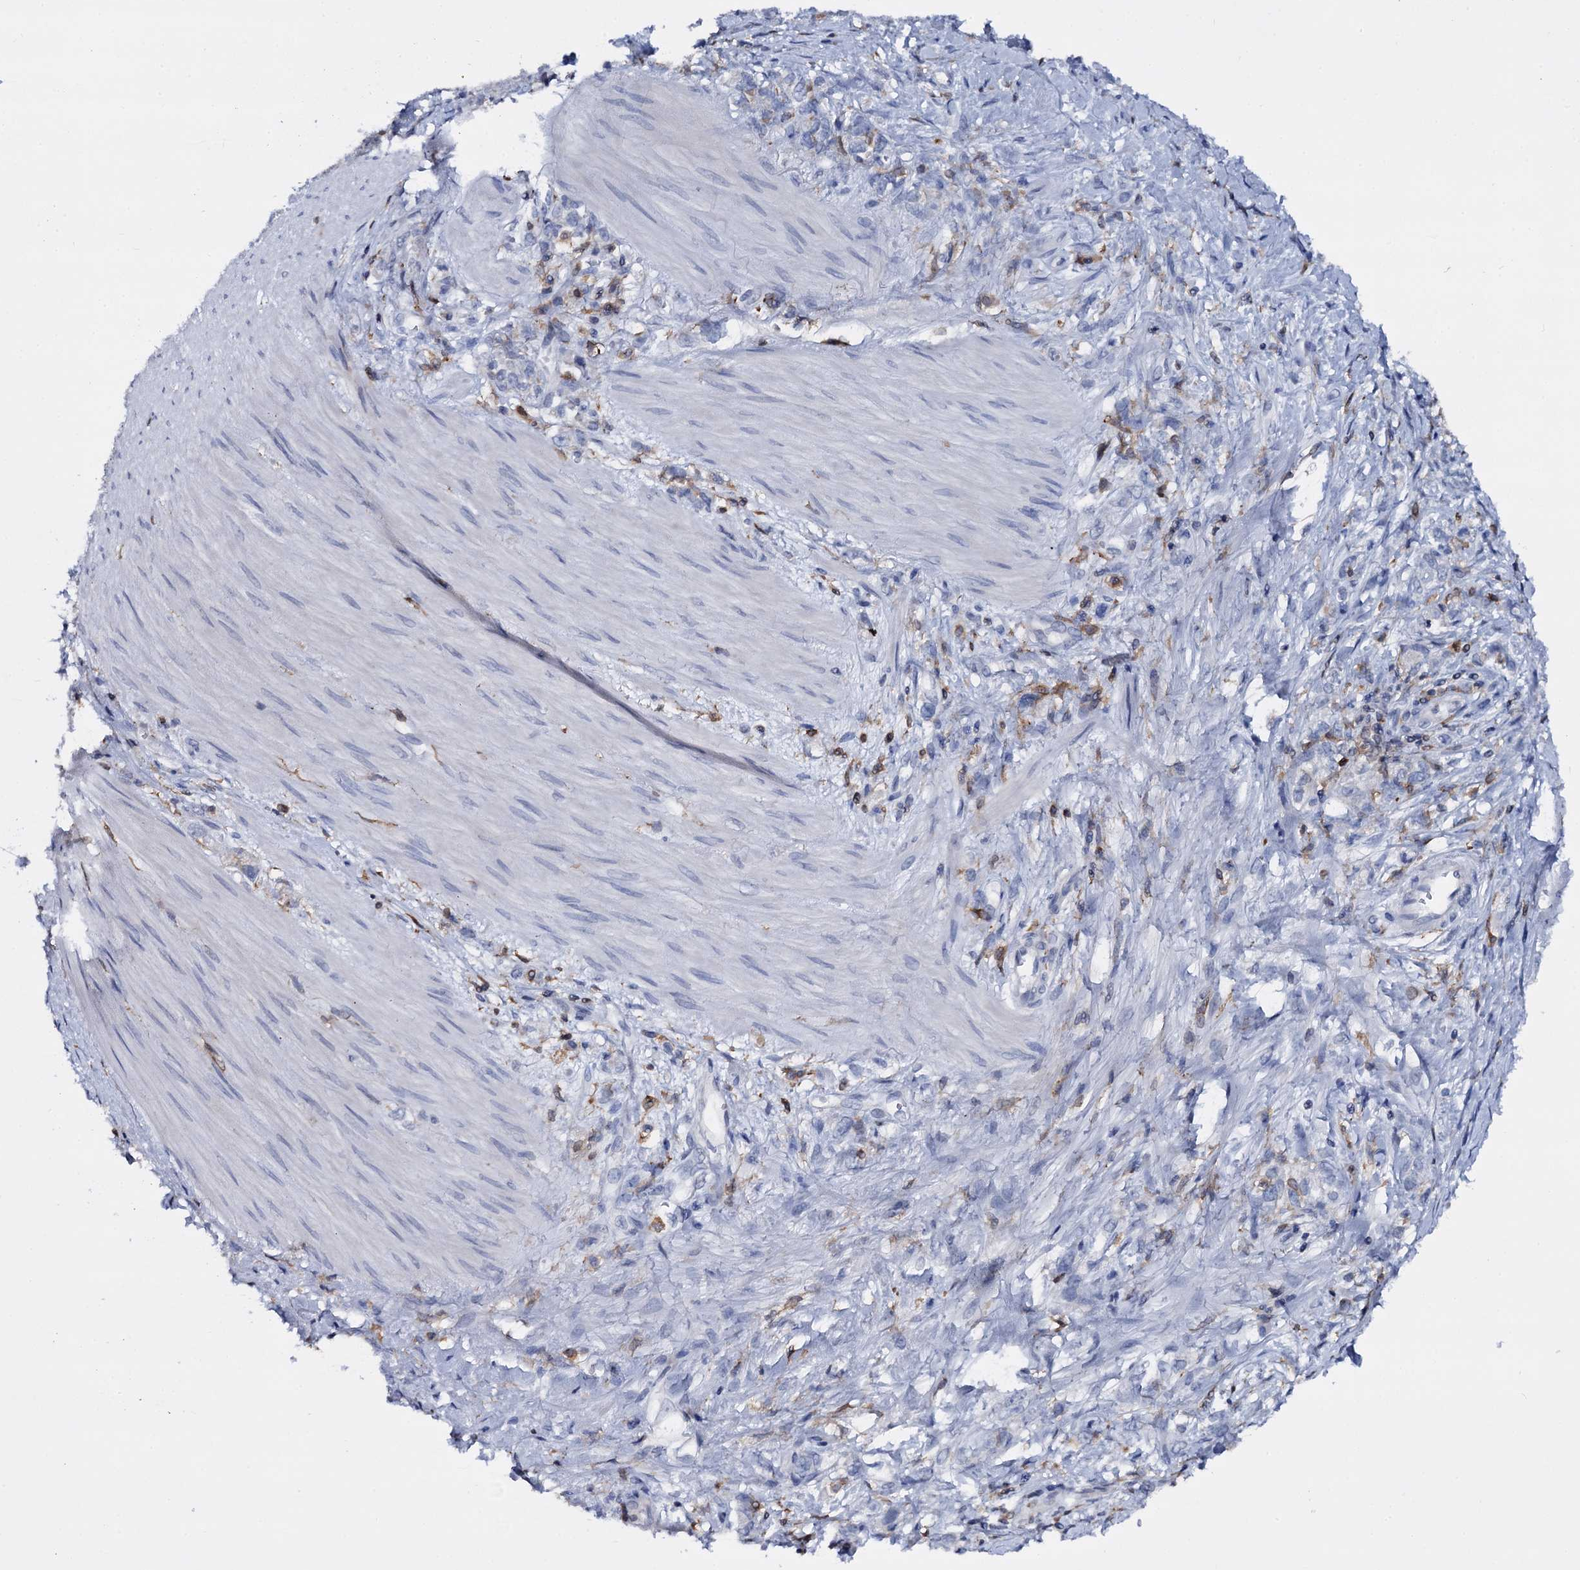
{"staining": {"intensity": "negative", "quantity": "none", "location": "none"}, "tissue": "stomach cancer", "cell_type": "Tumor cells", "image_type": "cancer", "snomed": [{"axis": "morphology", "description": "Adenocarcinoma, NOS"}, {"axis": "topography", "description": "Stomach"}], "caption": "A high-resolution image shows immunohistochemistry (IHC) staining of stomach cancer (adenocarcinoma), which demonstrates no significant expression in tumor cells.", "gene": "RHOG", "patient": {"sex": "female", "age": 76}}